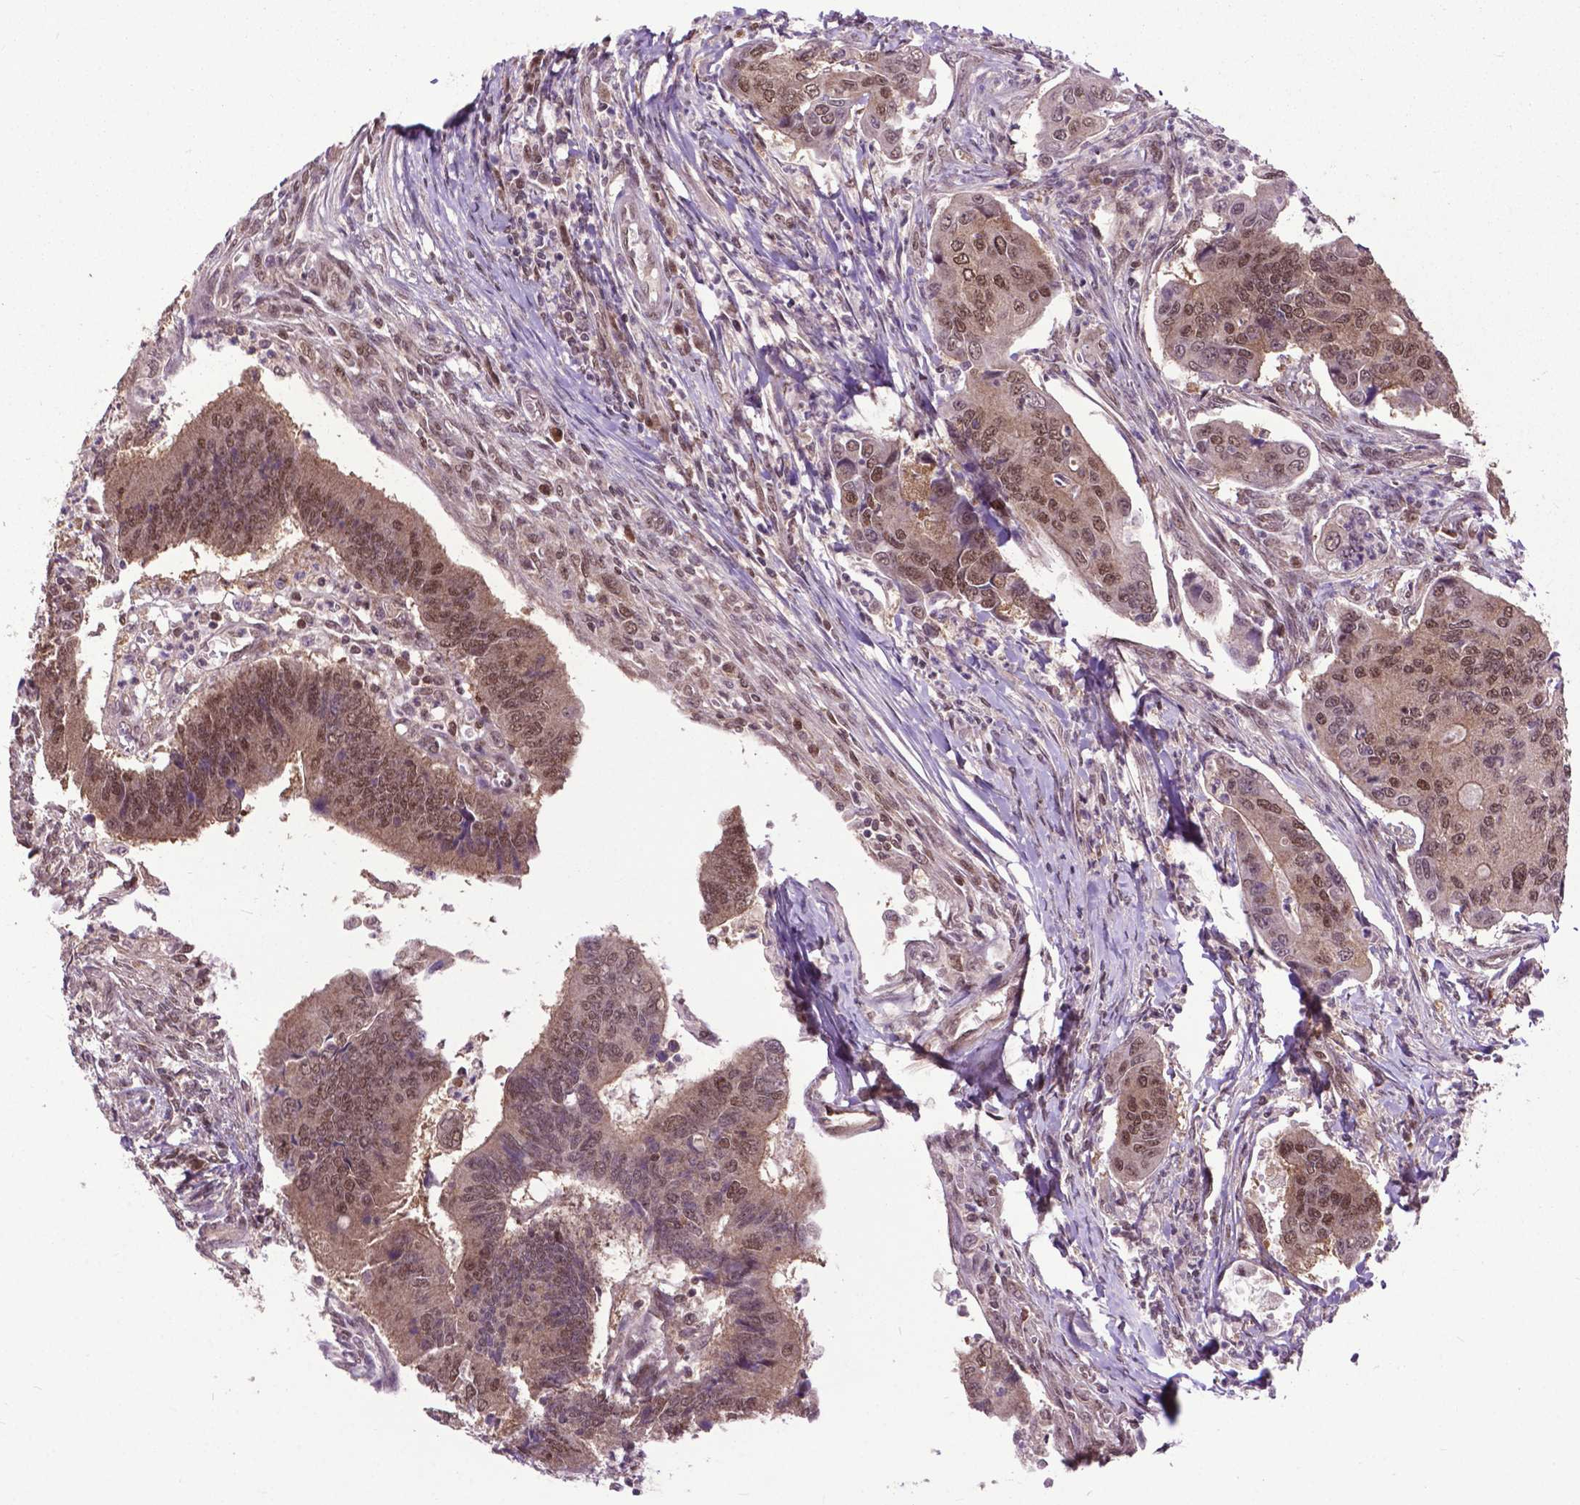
{"staining": {"intensity": "moderate", "quantity": ">75%", "location": "nuclear"}, "tissue": "colorectal cancer", "cell_type": "Tumor cells", "image_type": "cancer", "snomed": [{"axis": "morphology", "description": "Adenocarcinoma, NOS"}, {"axis": "topography", "description": "Colon"}], "caption": "Protein analysis of colorectal adenocarcinoma tissue exhibits moderate nuclear staining in about >75% of tumor cells. Immunohistochemistry stains the protein in brown and the nuclei are stained blue.", "gene": "FAF1", "patient": {"sex": "female", "age": 67}}